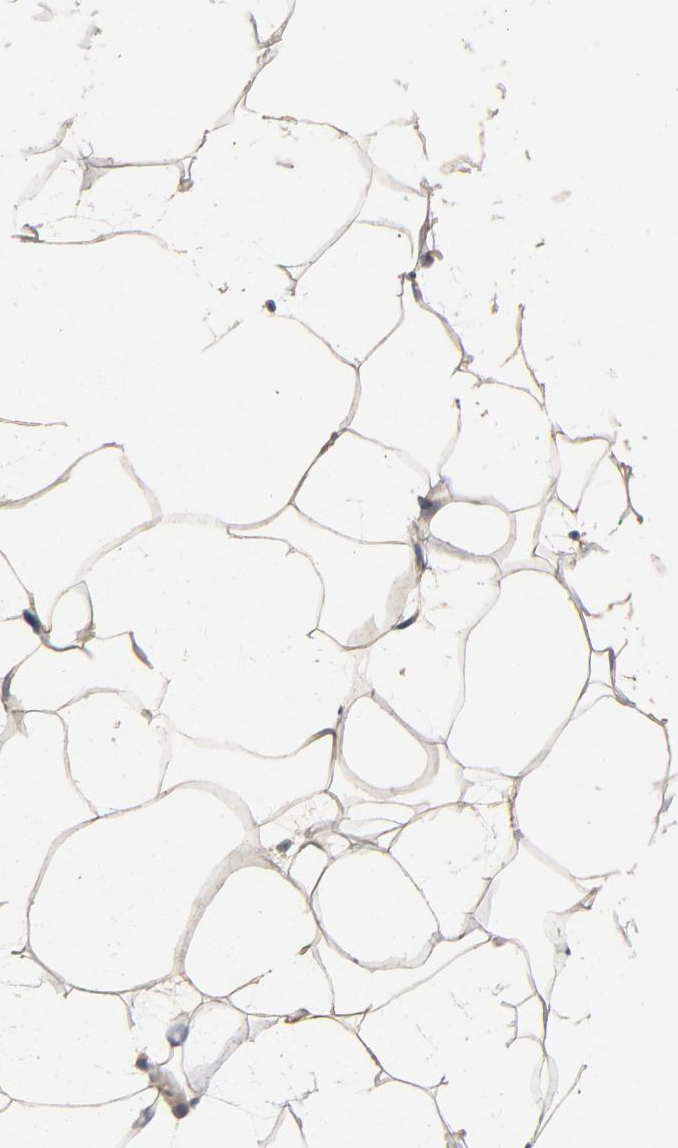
{"staining": {"intensity": "moderate", "quantity": ">75%", "location": "cytoplasmic/membranous"}, "tissue": "adipose tissue", "cell_type": "Adipocytes", "image_type": "normal", "snomed": [{"axis": "morphology", "description": "Normal tissue, NOS"}, {"axis": "morphology", "description": "Fibrosis, NOS"}, {"axis": "topography", "description": "Breast"}], "caption": "IHC (DAB) staining of benign adipose tissue exhibits moderate cytoplasmic/membranous protein positivity in approximately >75% of adipocytes.", "gene": "CCDC134", "patient": {"sex": "female", "age": 24}}